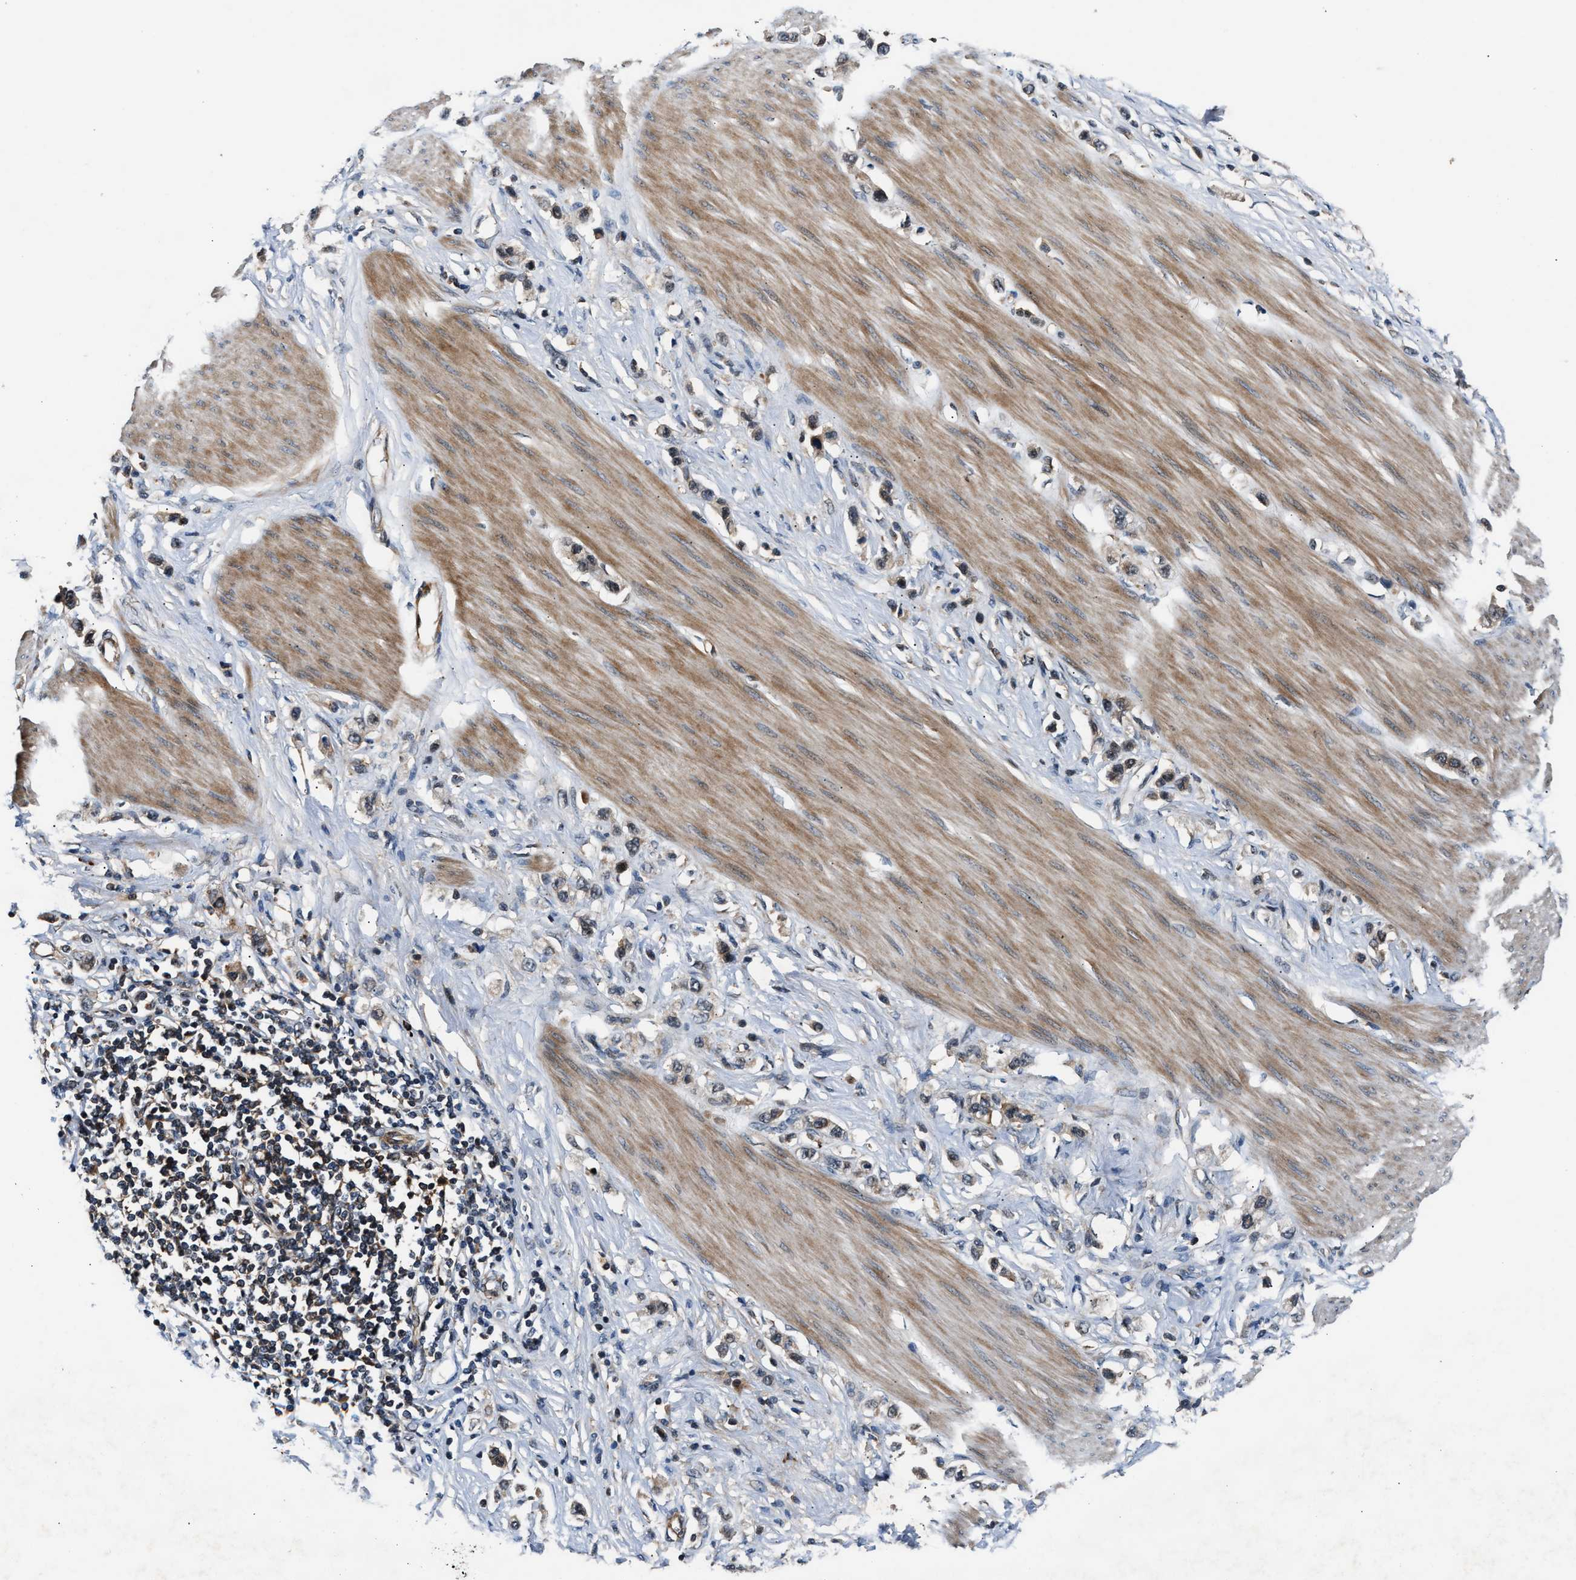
{"staining": {"intensity": "weak", "quantity": "<25%", "location": "cytoplasmic/membranous"}, "tissue": "stomach cancer", "cell_type": "Tumor cells", "image_type": "cancer", "snomed": [{"axis": "morphology", "description": "Adenocarcinoma, NOS"}, {"axis": "topography", "description": "Stomach"}], "caption": "Histopathology image shows no protein positivity in tumor cells of adenocarcinoma (stomach) tissue.", "gene": "TUT7", "patient": {"sex": "female", "age": 65}}